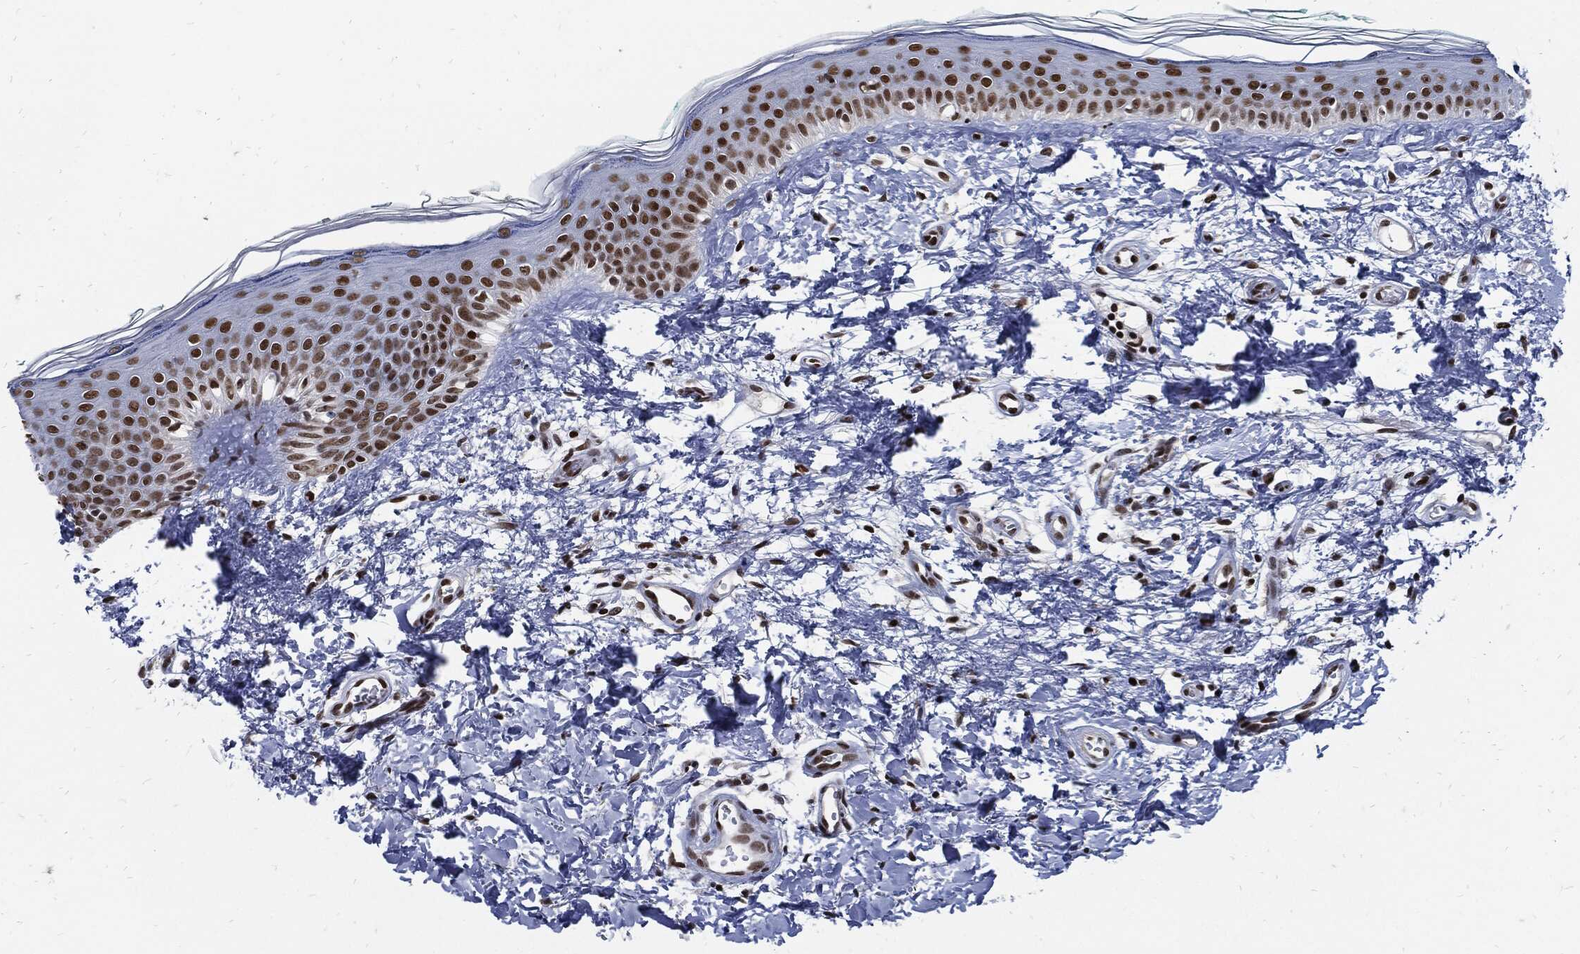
{"staining": {"intensity": "negative", "quantity": "none", "location": "none"}, "tissue": "skin", "cell_type": "Fibroblasts", "image_type": "normal", "snomed": [{"axis": "morphology", "description": "Normal tissue, NOS"}, {"axis": "morphology", "description": "Basal cell carcinoma"}, {"axis": "topography", "description": "Skin"}], "caption": "Immunohistochemical staining of unremarkable human skin reveals no significant expression in fibroblasts. (Immunohistochemistry, brightfield microscopy, high magnification).", "gene": "TERF2", "patient": {"sex": "male", "age": 33}}